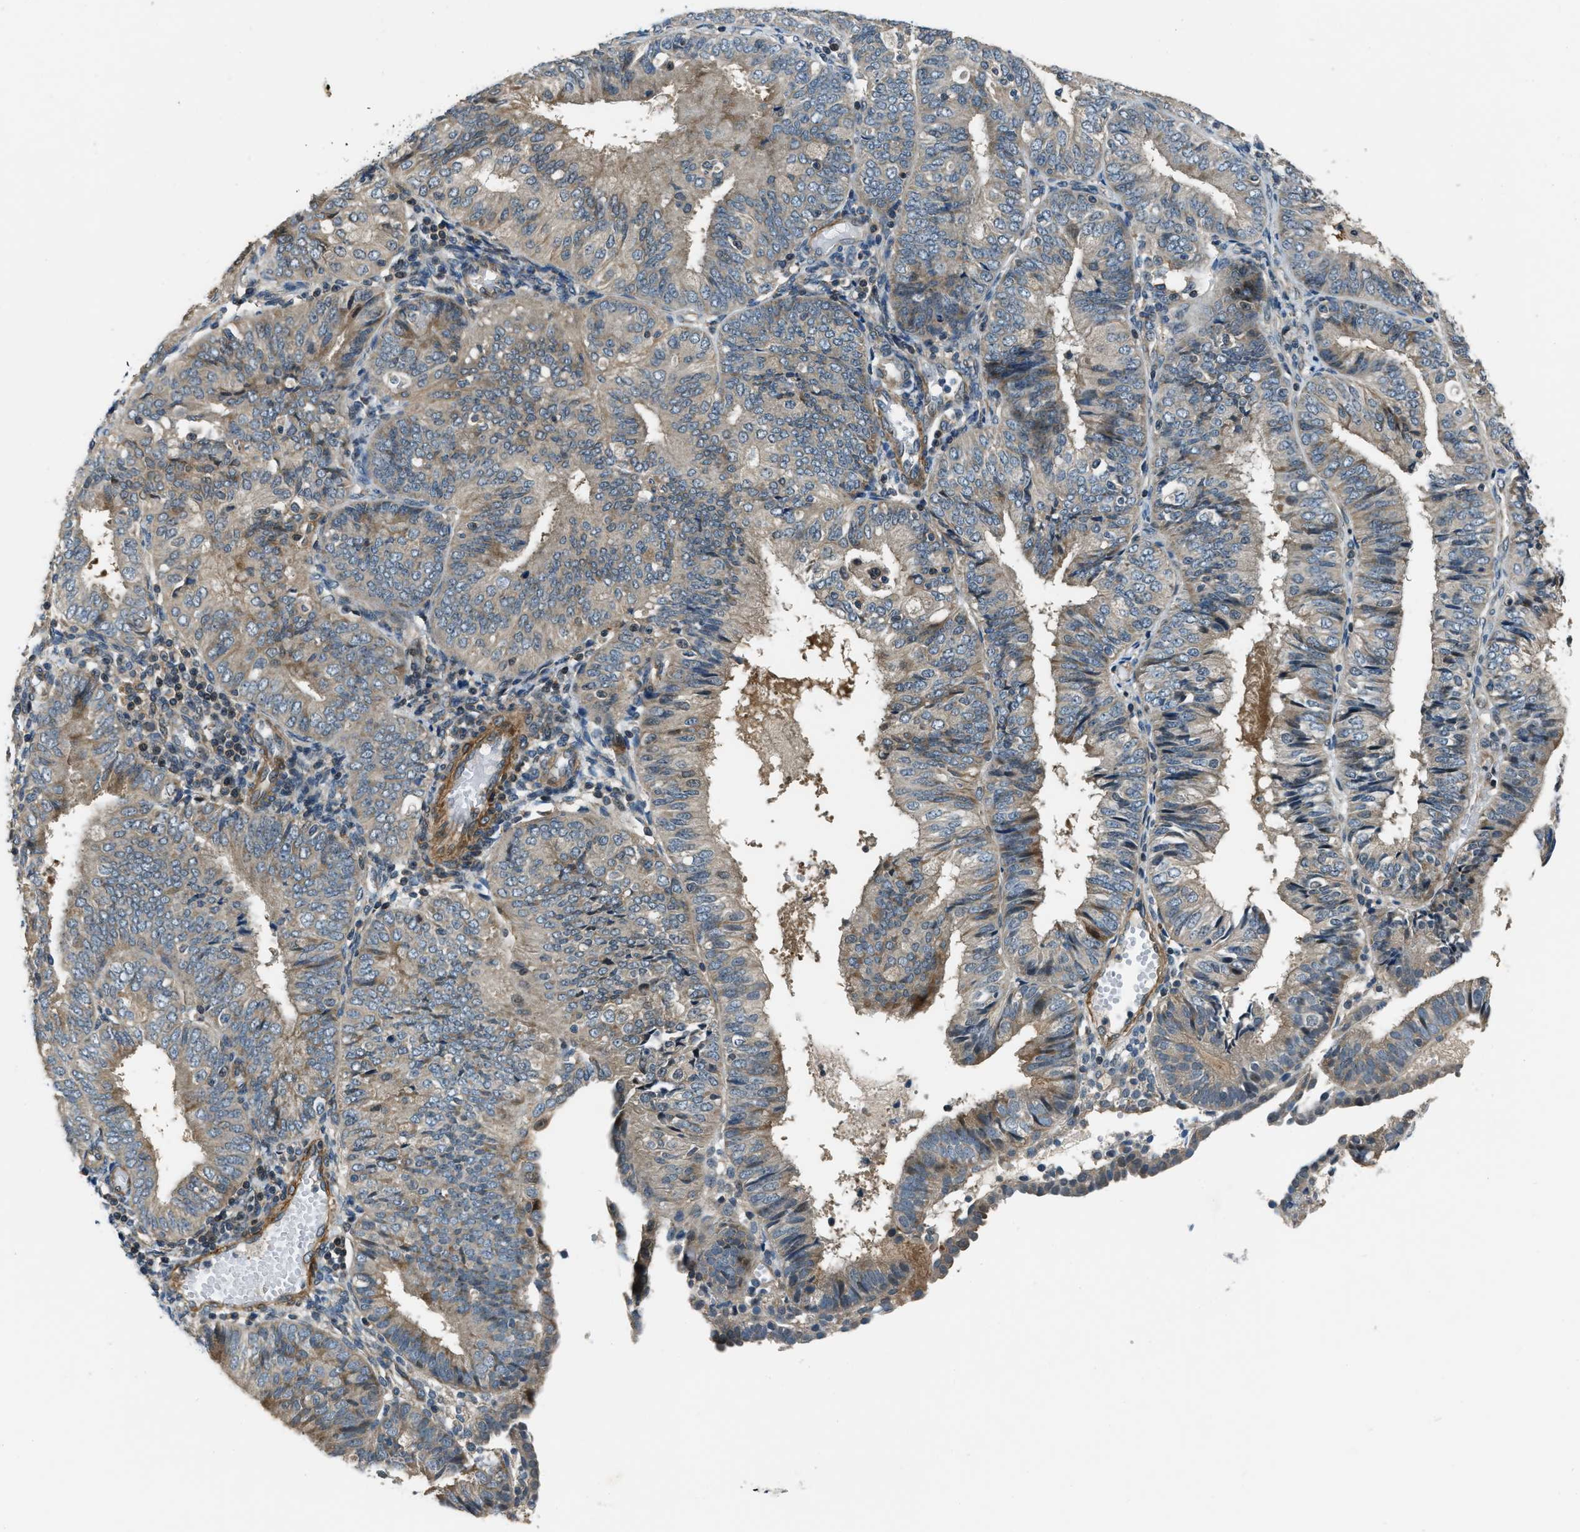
{"staining": {"intensity": "weak", "quantity": ">75%", "location": "cytoplasmic/membranous"}, "tissue": "endometrial cancer", "cell_type": "Tumor cells", "image_type": "cancer", "snomed": [{"axis": "morphology", "description": "Adenocarcinoma, NOS"}, {"axis": "topography", "description": "Endometrium"}], "caption": "DAB (3,3'-diaminobenzidine) immunohistochemical staining of human adenocarcinoma (endometrial) demonstrates weak cytoplasmic/membranous protein positivity in approximately >75% of tumor cells.", "gene": "NUDCD3", "patient": {"sex": "female", "age": 58}}